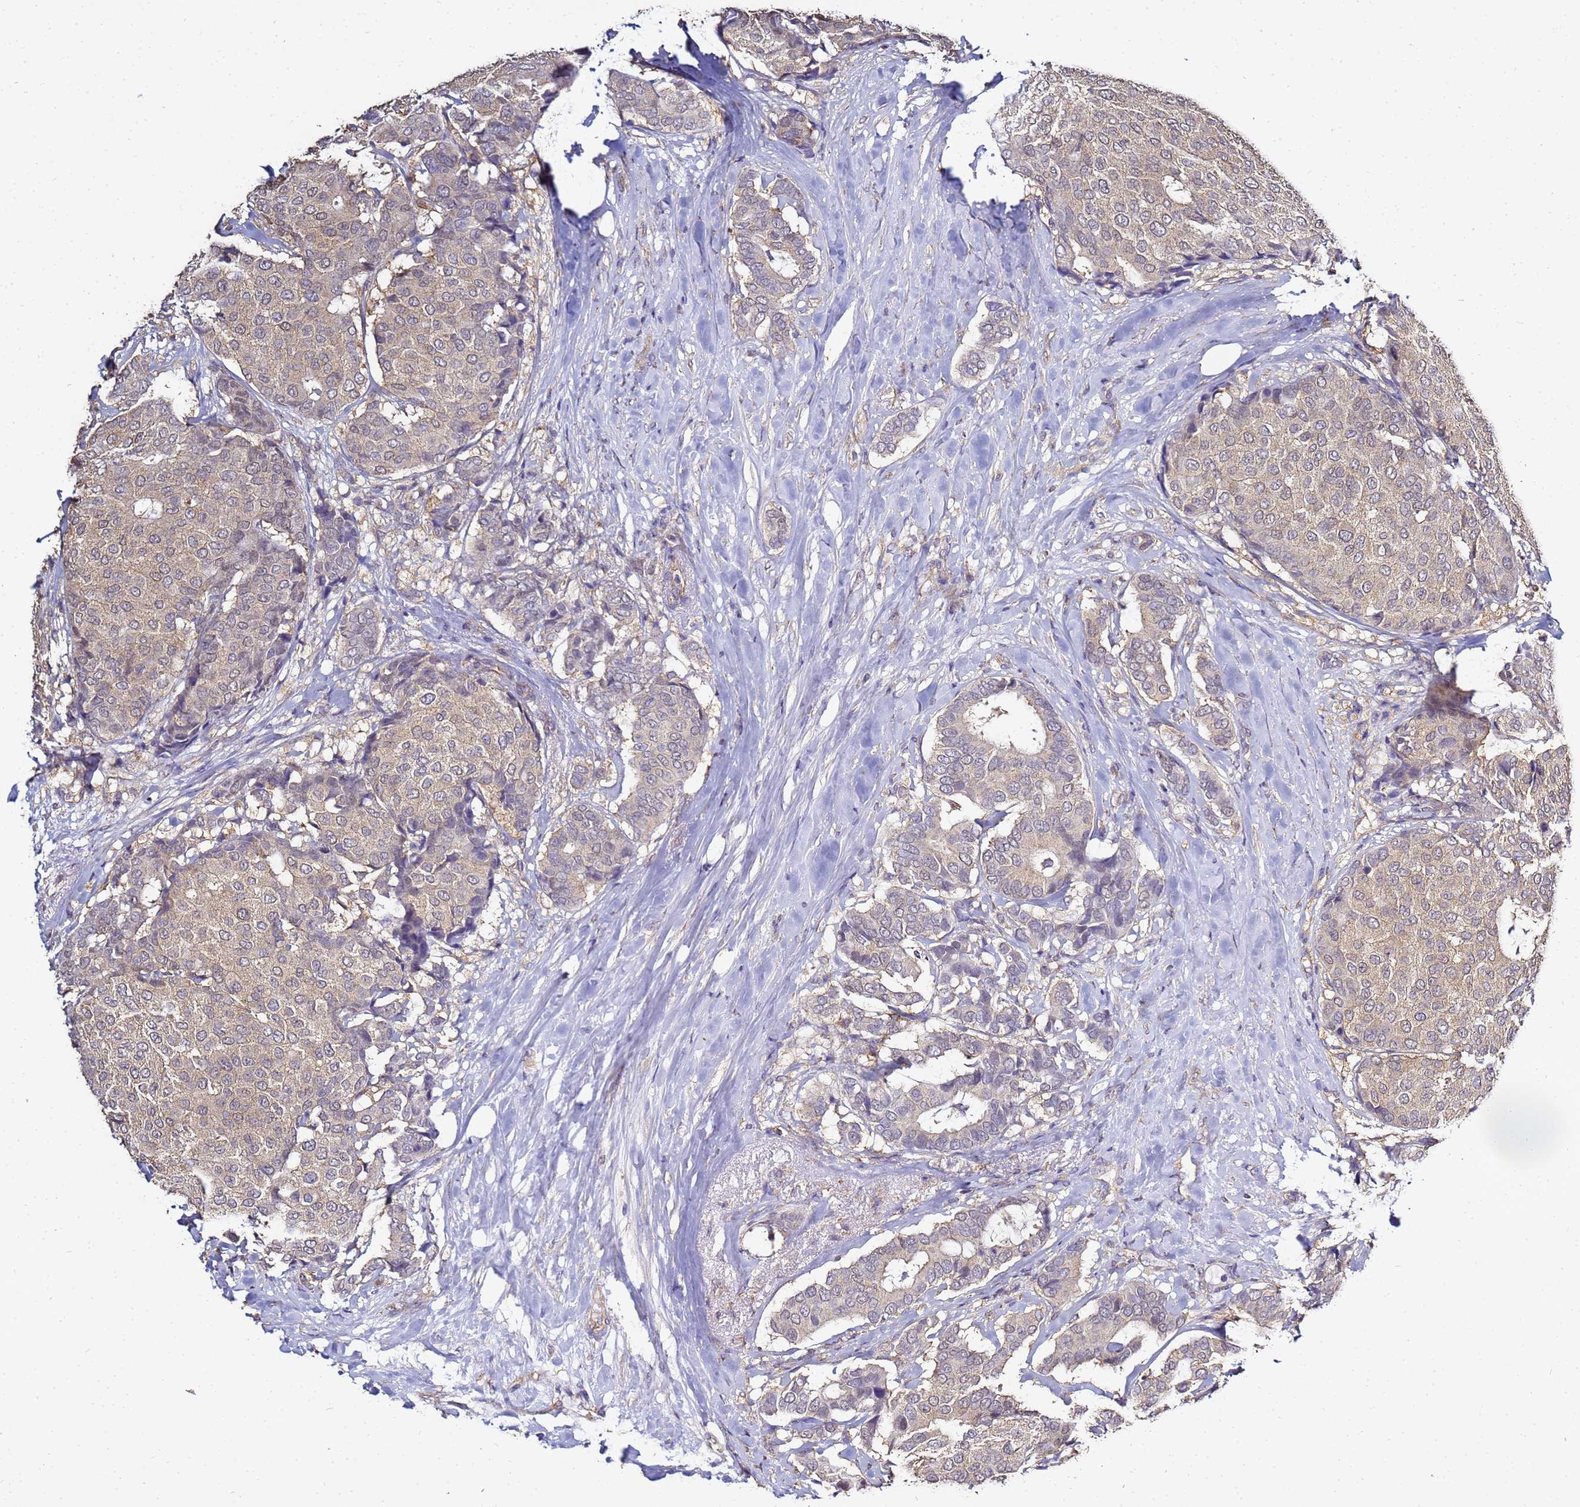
{"staining": {"intensity": "weak", "quantity": "25%-75%", "location": "cytoplasmic/membranous"}, "tissue": "breast cancer", "cell_type": "Tumor cells", "image_type": "cancer", "snomed": [{"axis": "morphology", "description": "Duct carcinoma"}, {"axis": "topography", "description": "Breast"}], "caption": "Immunohistochemistry (IHC) (DAB (3,3'-diaminobenzidine)) staining of breast cancer demonstrates weak cytoplasmic/membranous protein expression in approximately 25%-75% of tumor cells. The protein of interest is stained brown, and the nuclei are stained in blue (DAB IHC with brightfield microscopy, high magnification).", "gene": "ENOPH1", "patient": {"sex": "female", "age": 75}}